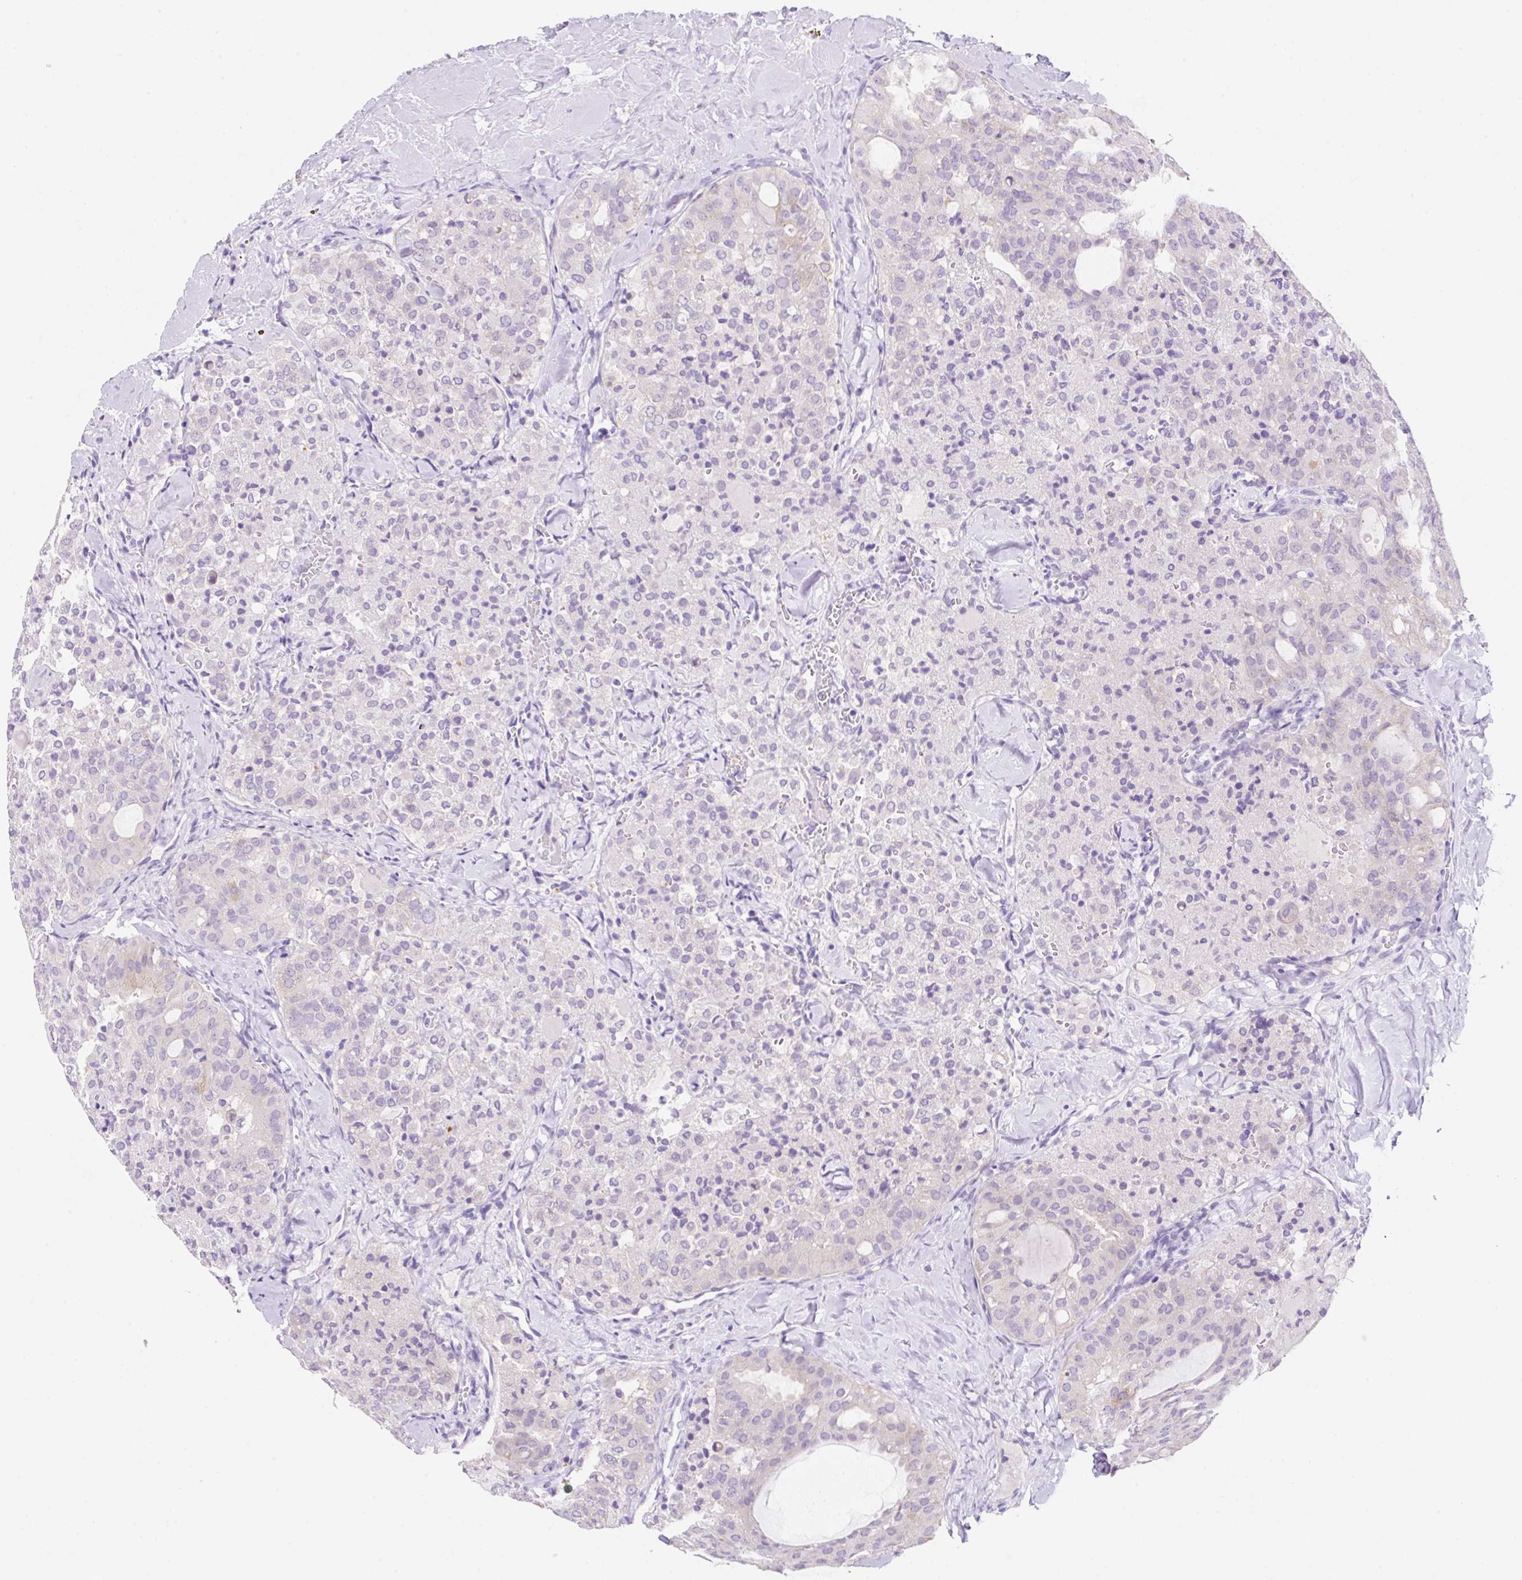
{"staining": {"intensity": "negative", "quantity": "none", "location": "none"}, "tissue": "thyroid cancer", "cell_type": "Tumor cells", "image_type": "cancer", "snomed": [{"axis": "morphology", "description": "Follicular adenoma carcinoma, NOS"}, {"axis": "topography", "description": "Thyroid gland"}], "caption": "Thyroid cancer stained for a protein using immunohistochemistry shows no expression tumor cells.", "gene": "NDST3", "patient": {"sex": "male", "age": 75}}